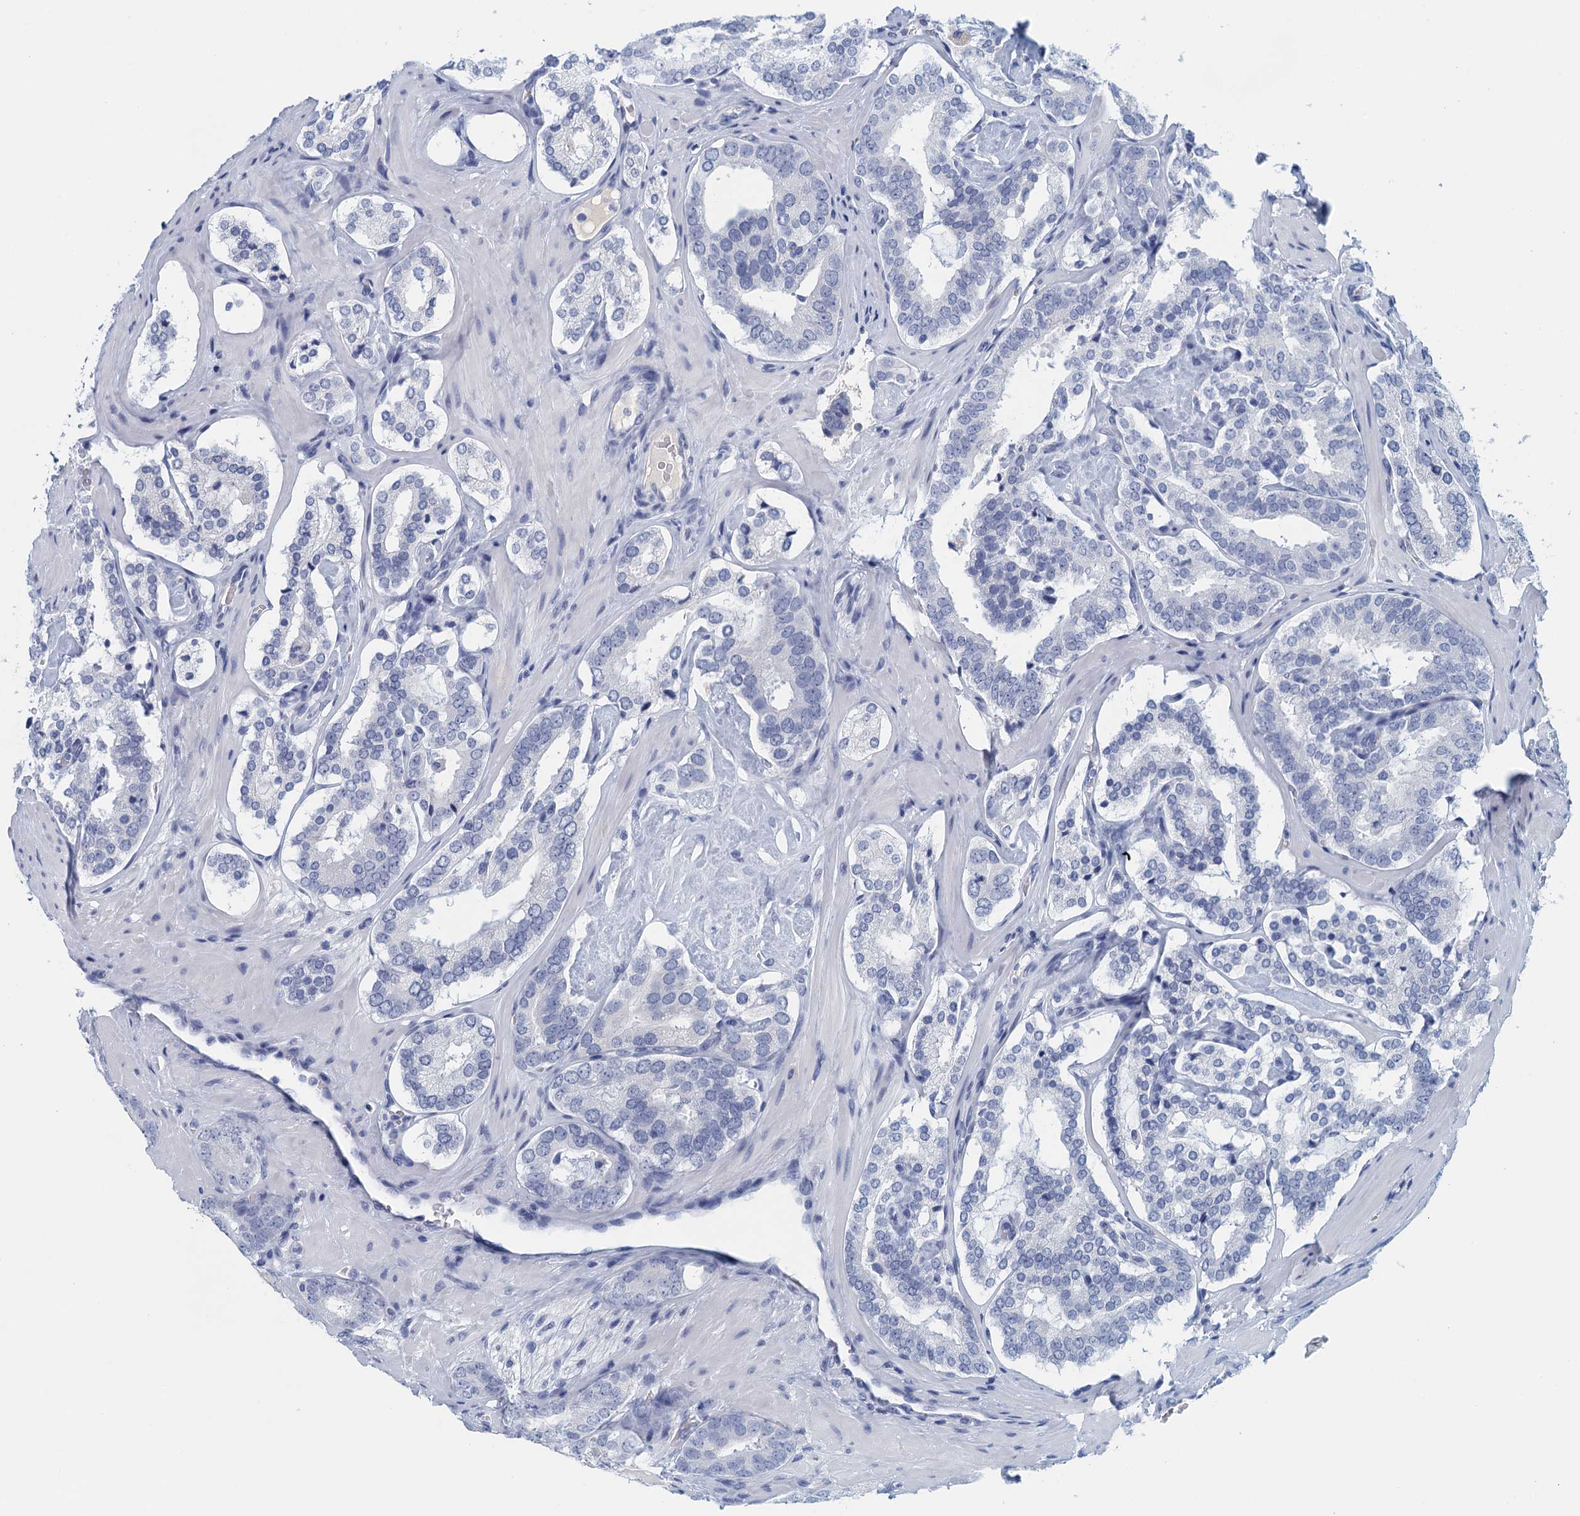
{"staining": {"intensity": "negative", "quantity": "none", "location": "none"}, "tissue": "prostate cancer", "cell_type": "Tumor cells", "image_type": "cancer", "snomed": [{"axis": "morphology", "description": "Adenocarcinoma, High grade"}, {"axis": "topography", "description": "Prostate"}], "caption": "High power microscopy image of an immunohistochemistry micrograph of prostate cancer (adenocarcinoma (high-grade)), revealing no significant staining in tumor cells.", "gene": "CYP51A1", "patient": {"sex": "male", "age": 63}}